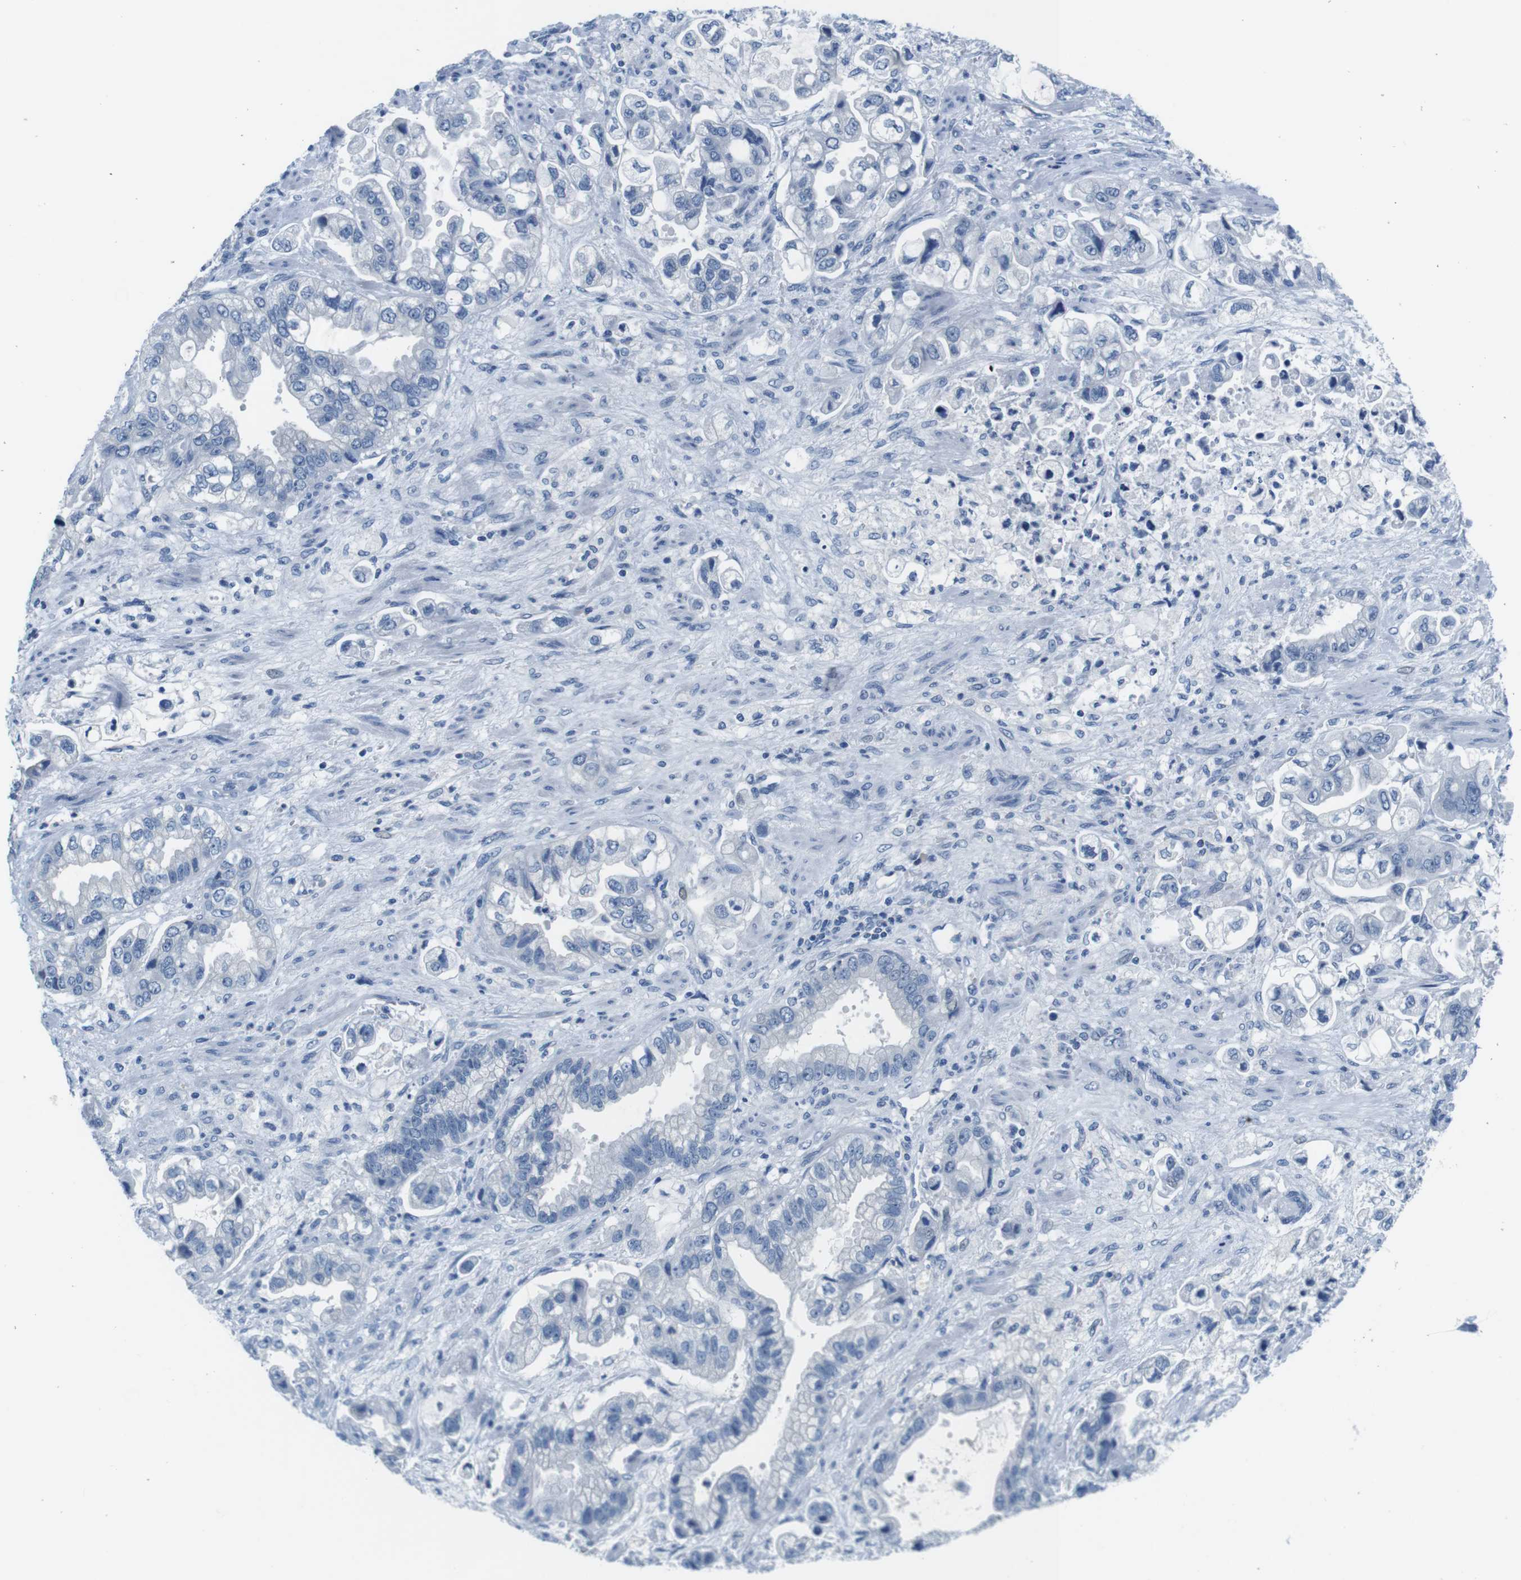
{"staining": {"intensity": "negative", "quantity": "none", "location": "none"}, "tissue": "stomach cancer", "cell_type": "Tumor cells", "image_type": "cancer", "snomed": [{"axis": "morphology", "description": "Normal tissue, NOS"}, {"axis": "morphology", "description": "Adenocarcinoma, NOS"}, {"axis": "topography", "description": "Stomach"}], "caption": "Stomach cancer was stained to show a protein in brown. There is no significant staining in tumor cells.", "gene": "IGHD", "patient": {"sex": "male", "age": 62}}